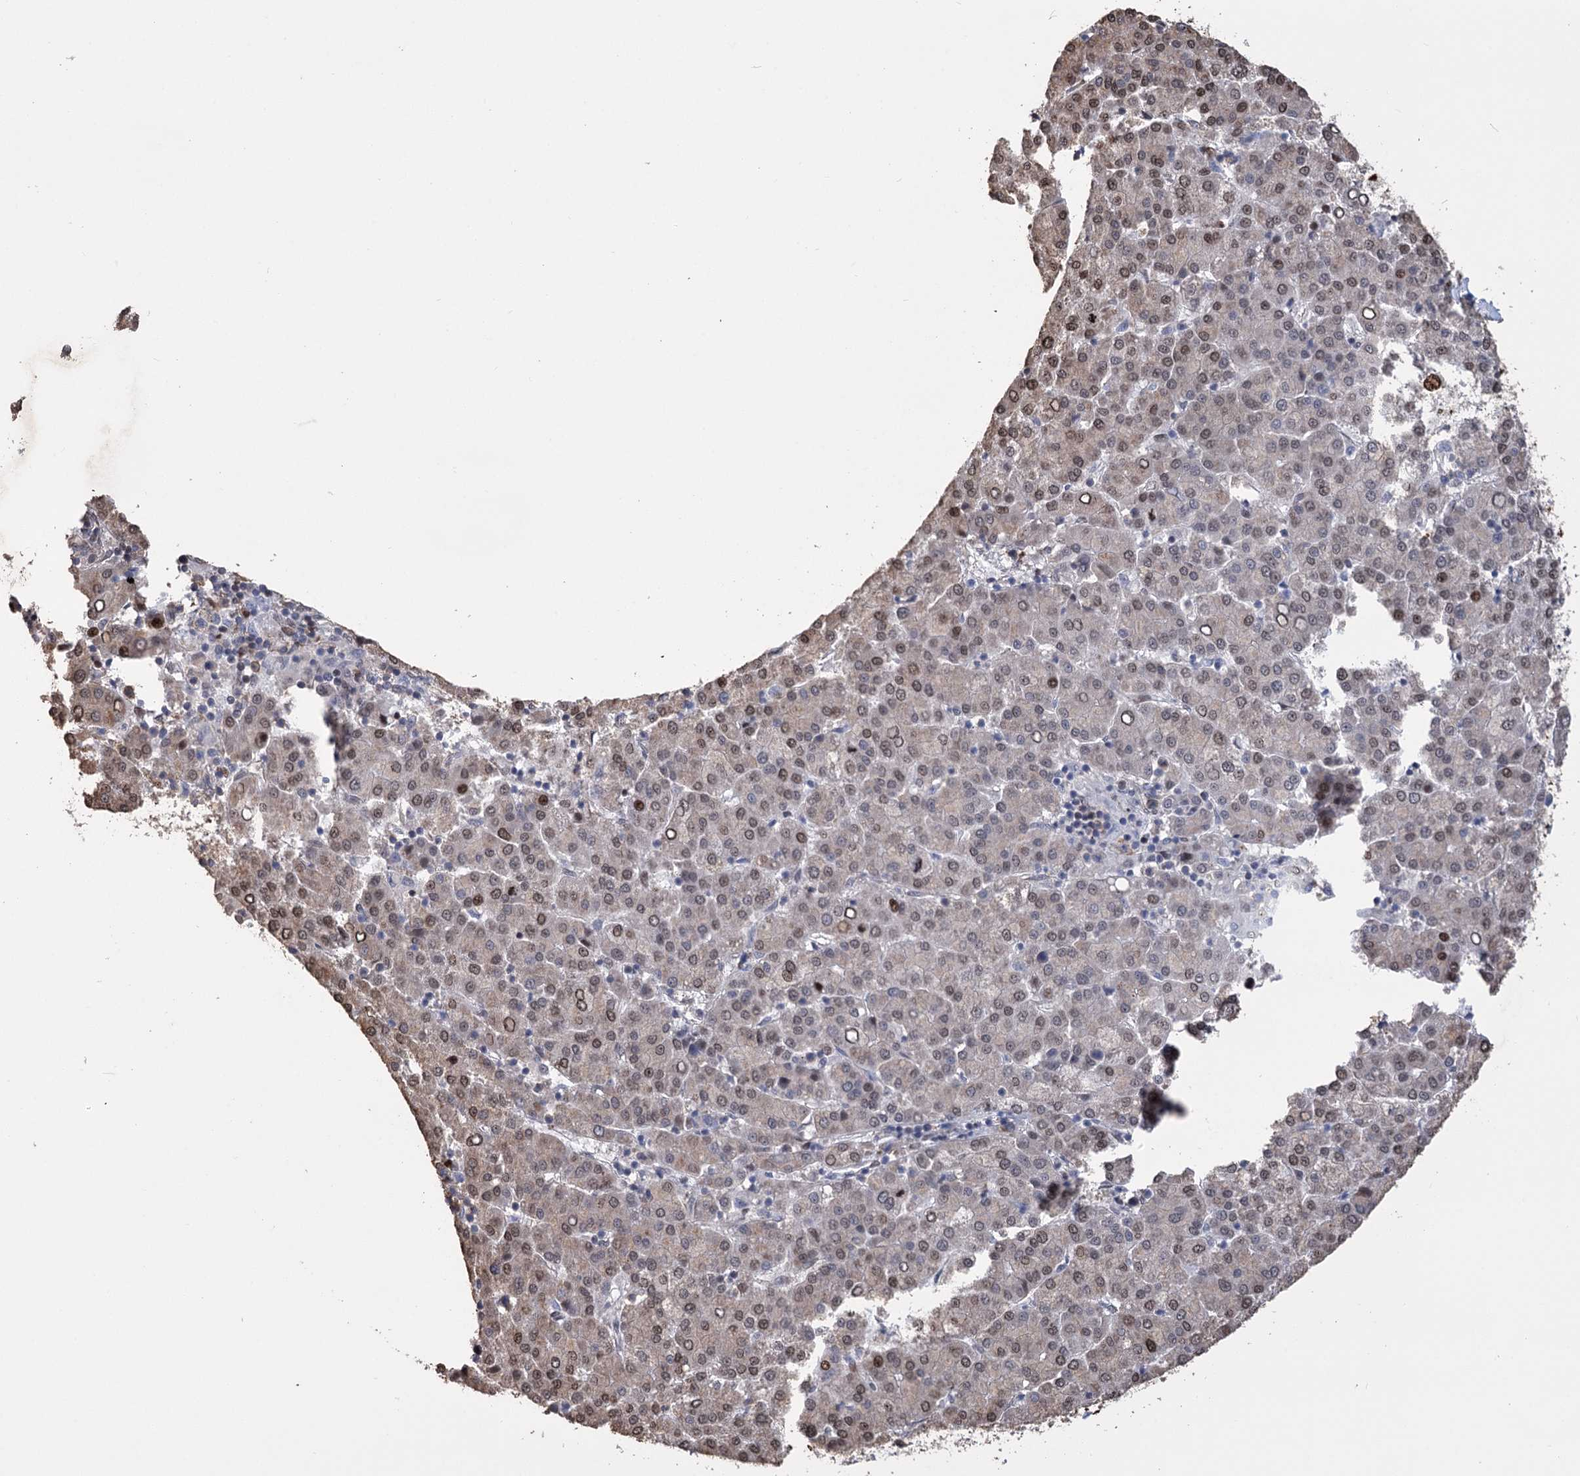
{"staining": {"intensity": "moderate", "quantity": ">75%", "location": "nuclear"}, "tissue": "liver cancer", "cell_type": "Tumor cells", "image_type": "cancer", "snomed": [{"axis": "morphology", "description": "Carcinoma, Hepatocellular, NOS"}, {"axis": "topography", "description": "Liver"}], "caption": "Immunohistochemistry micrograph of neoplastic tissue: liver hepatocellular carcinoma stained using immunohistochemistry demonstrates medium levels of moderate protein expression localized specifically in the nuclear of tumor cells, appearing as a nuclear brown color.", "gene": "NFU1", "patient": {"sex": "female", "age": 58}}